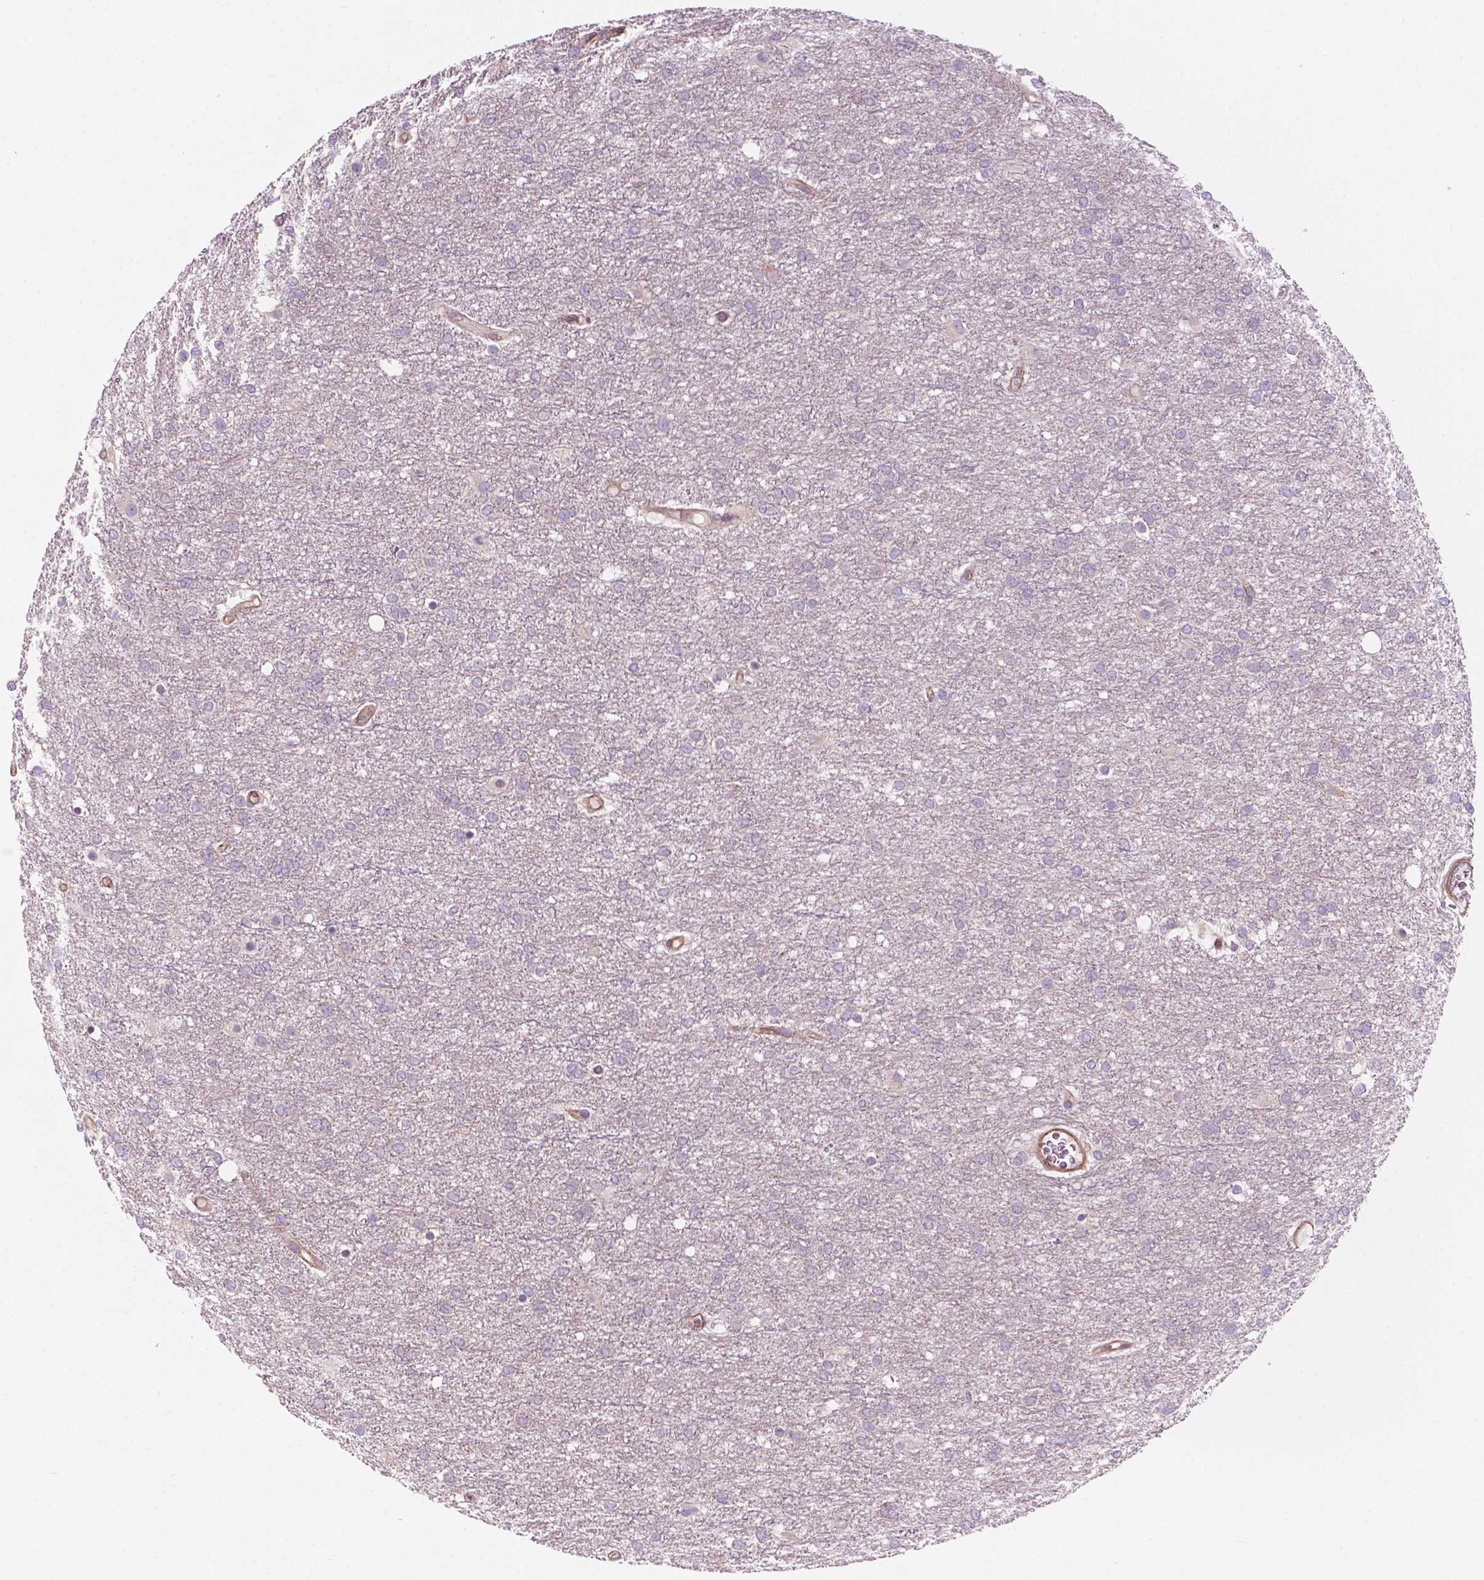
{"staining": {"intensity": "negative", "quantity": "none", "location": "none"}, "tissue": "glioma", "cell_type": "Tumor cells", "image_type": "cancer", "snomed": [{"axis": "morphology", "description": "Glioma, malignant, High grade"}, {"axis": "topography", "description": "Brain"}], "caption": "Immunohistochemistry image of high-grade glioma (malignant) stained for a protein (brown), which displays no staining in tumor cells. (DAB (3,3'-diaminobenzidine) immunohistochemistry visualized using brightfield microscopy, high magnification).", "gene": "SURF4", "patient": {"sex": "female", "age": 61}}